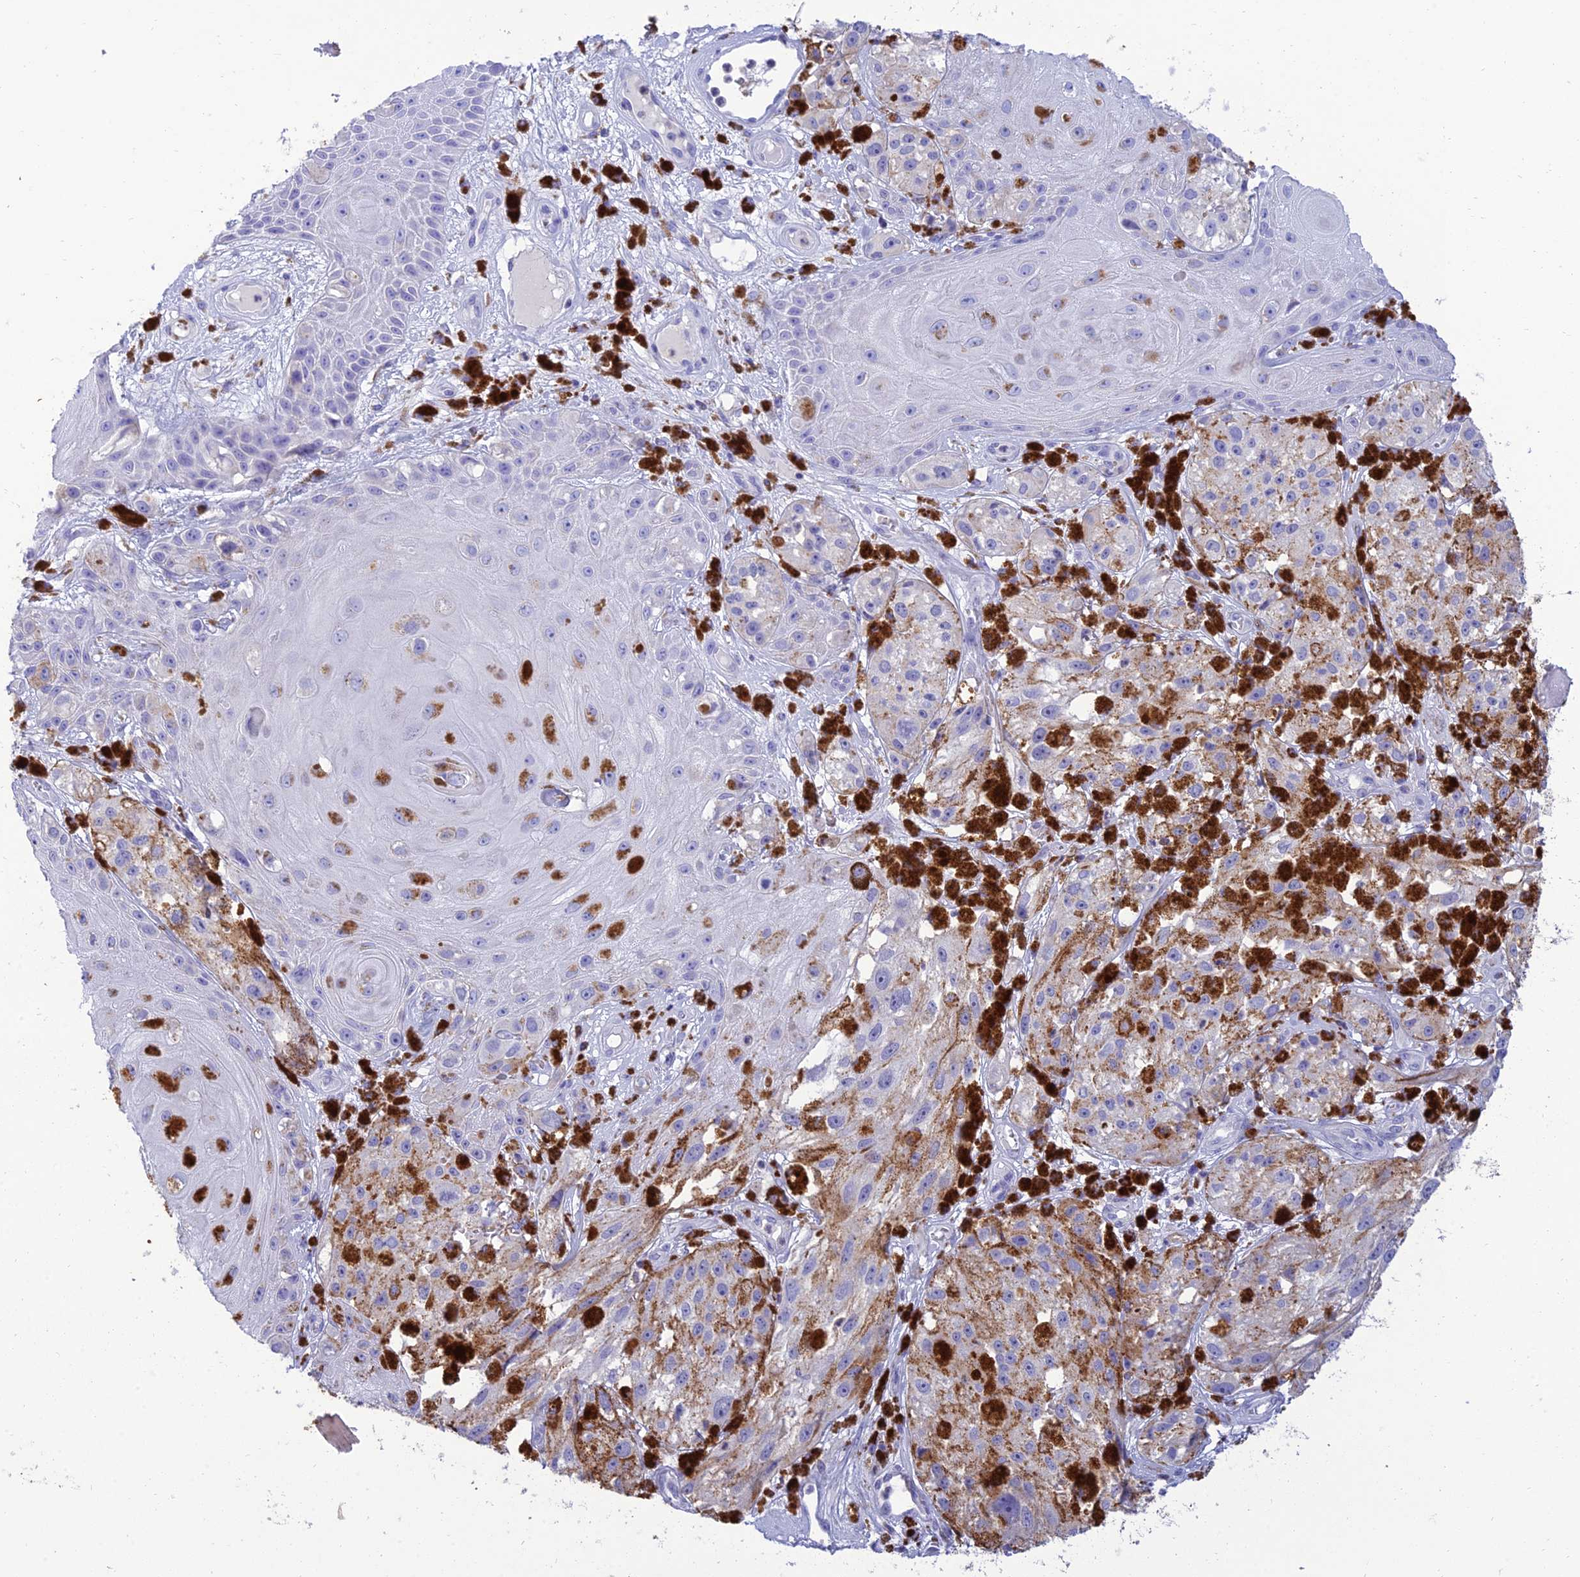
{"staining": {"intensity": "negative", "quantity": "none", "location": "none"}, "tissue": "melanoma", "cell_type": "Tumor cells", "image_type": "cancer", "snomed": [{"axis": "morphology", "description": "Malignant melanoma, NOS"}, {"axis": "topography", "description": "Skin"}], "caption": "This is an immunohistochemistry (IHC) micrograph of human melanoma. There is no expression in tumor cells.", "gene": "MAL2", "patient": {"sex": "male", "age": 88}}